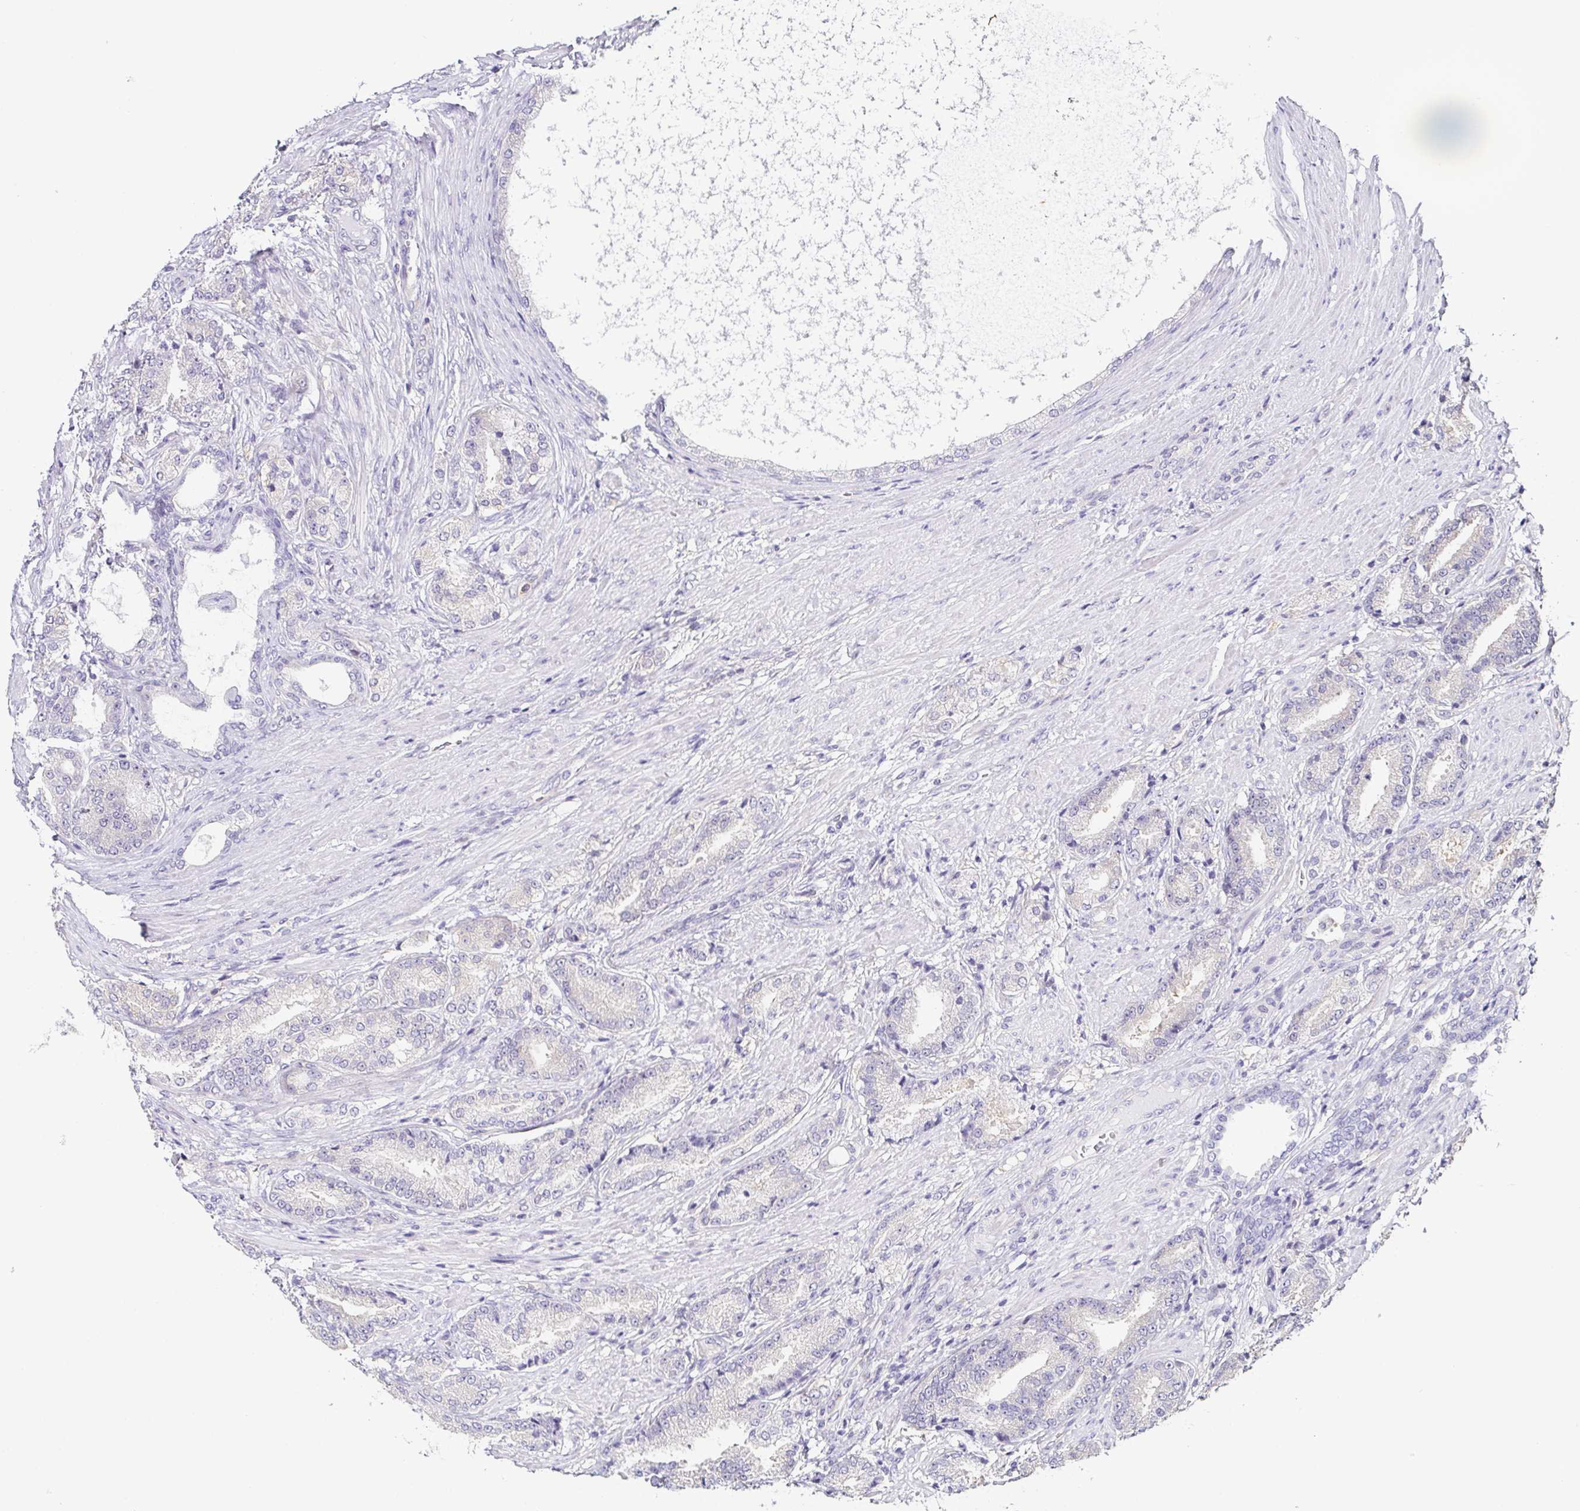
{"staining": {"intensity": "negative", "quantity": "none", "location": "none"}, "tissue": "prostate cancer", "cell_type": "Tumor cells", "image_type": "cancer", "snomed": [{"axis": "morphology", "description": "Adenocarcinoma, High grade"}, {"axis": "topography", "description": "Prostate and seminal vesicle, NOS"}], "caption": "The histopathology image displays no significant staining in tumor cells of prostate cancer (adenocarcinoma (high-grade)).", "gene": "FAM162B", "patient": {"sex": "male", "age": 61}}